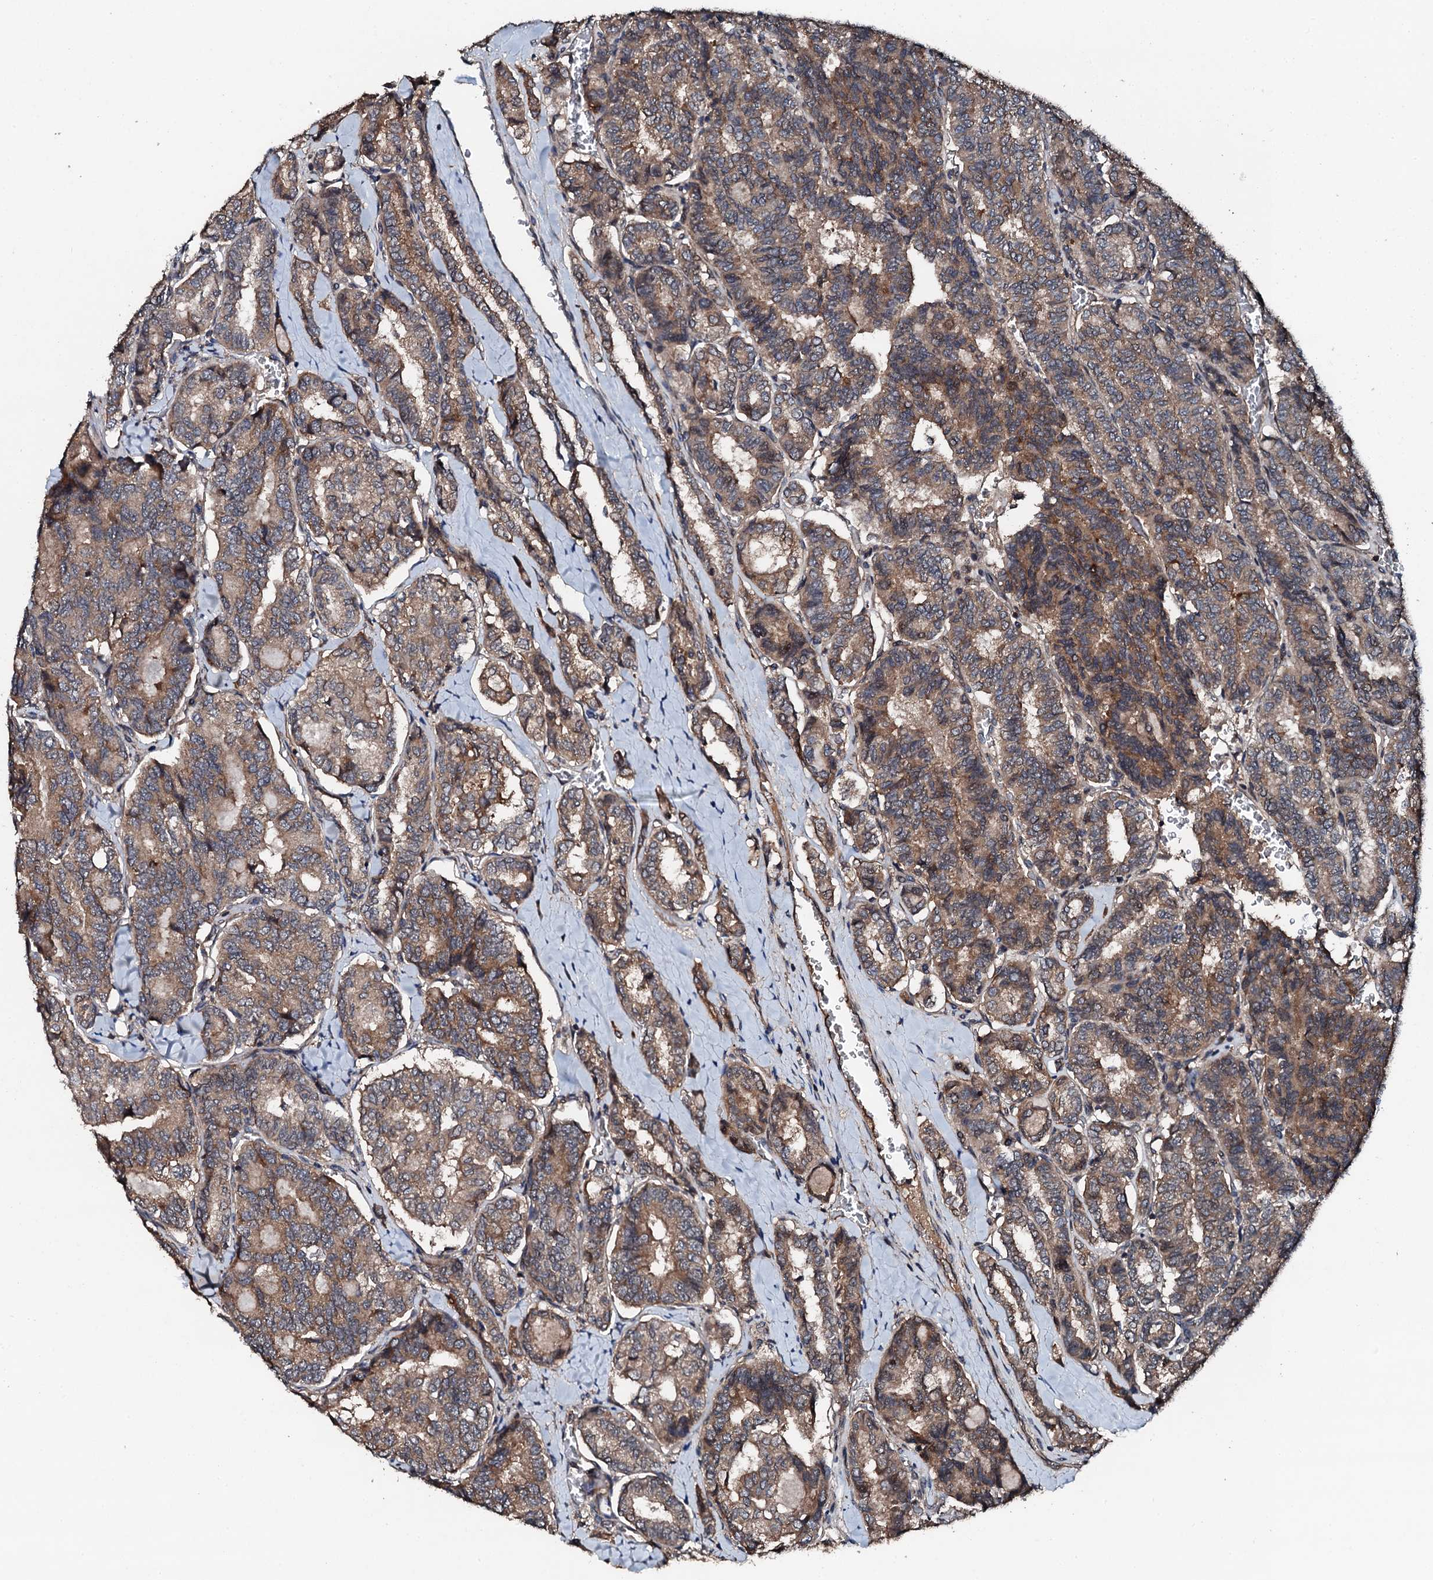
{"staining": {"intensity": "moderate", "quantity": ">75%", "location": "cytoplasmic/membranous"}, "tissue": "thyroid cancer", "cell_type": "Tumor cells", "image_type": "cancer", "snomed": [{"axis": "morphology", "description": "Papillary adenocarcinoma, NOS"}, {"axis": "topography", "description": "Thyroid gland"}], "caption": "Thyroid cancer (papillary adenocarcinoma) tissue reveals moderate cytoplasmic/membranous expression in about >75% of tumor cells, visualized by immunohistochemistry.", "gene": "FLYWCH1", "patient": {"sex": "female", "age": 35}}